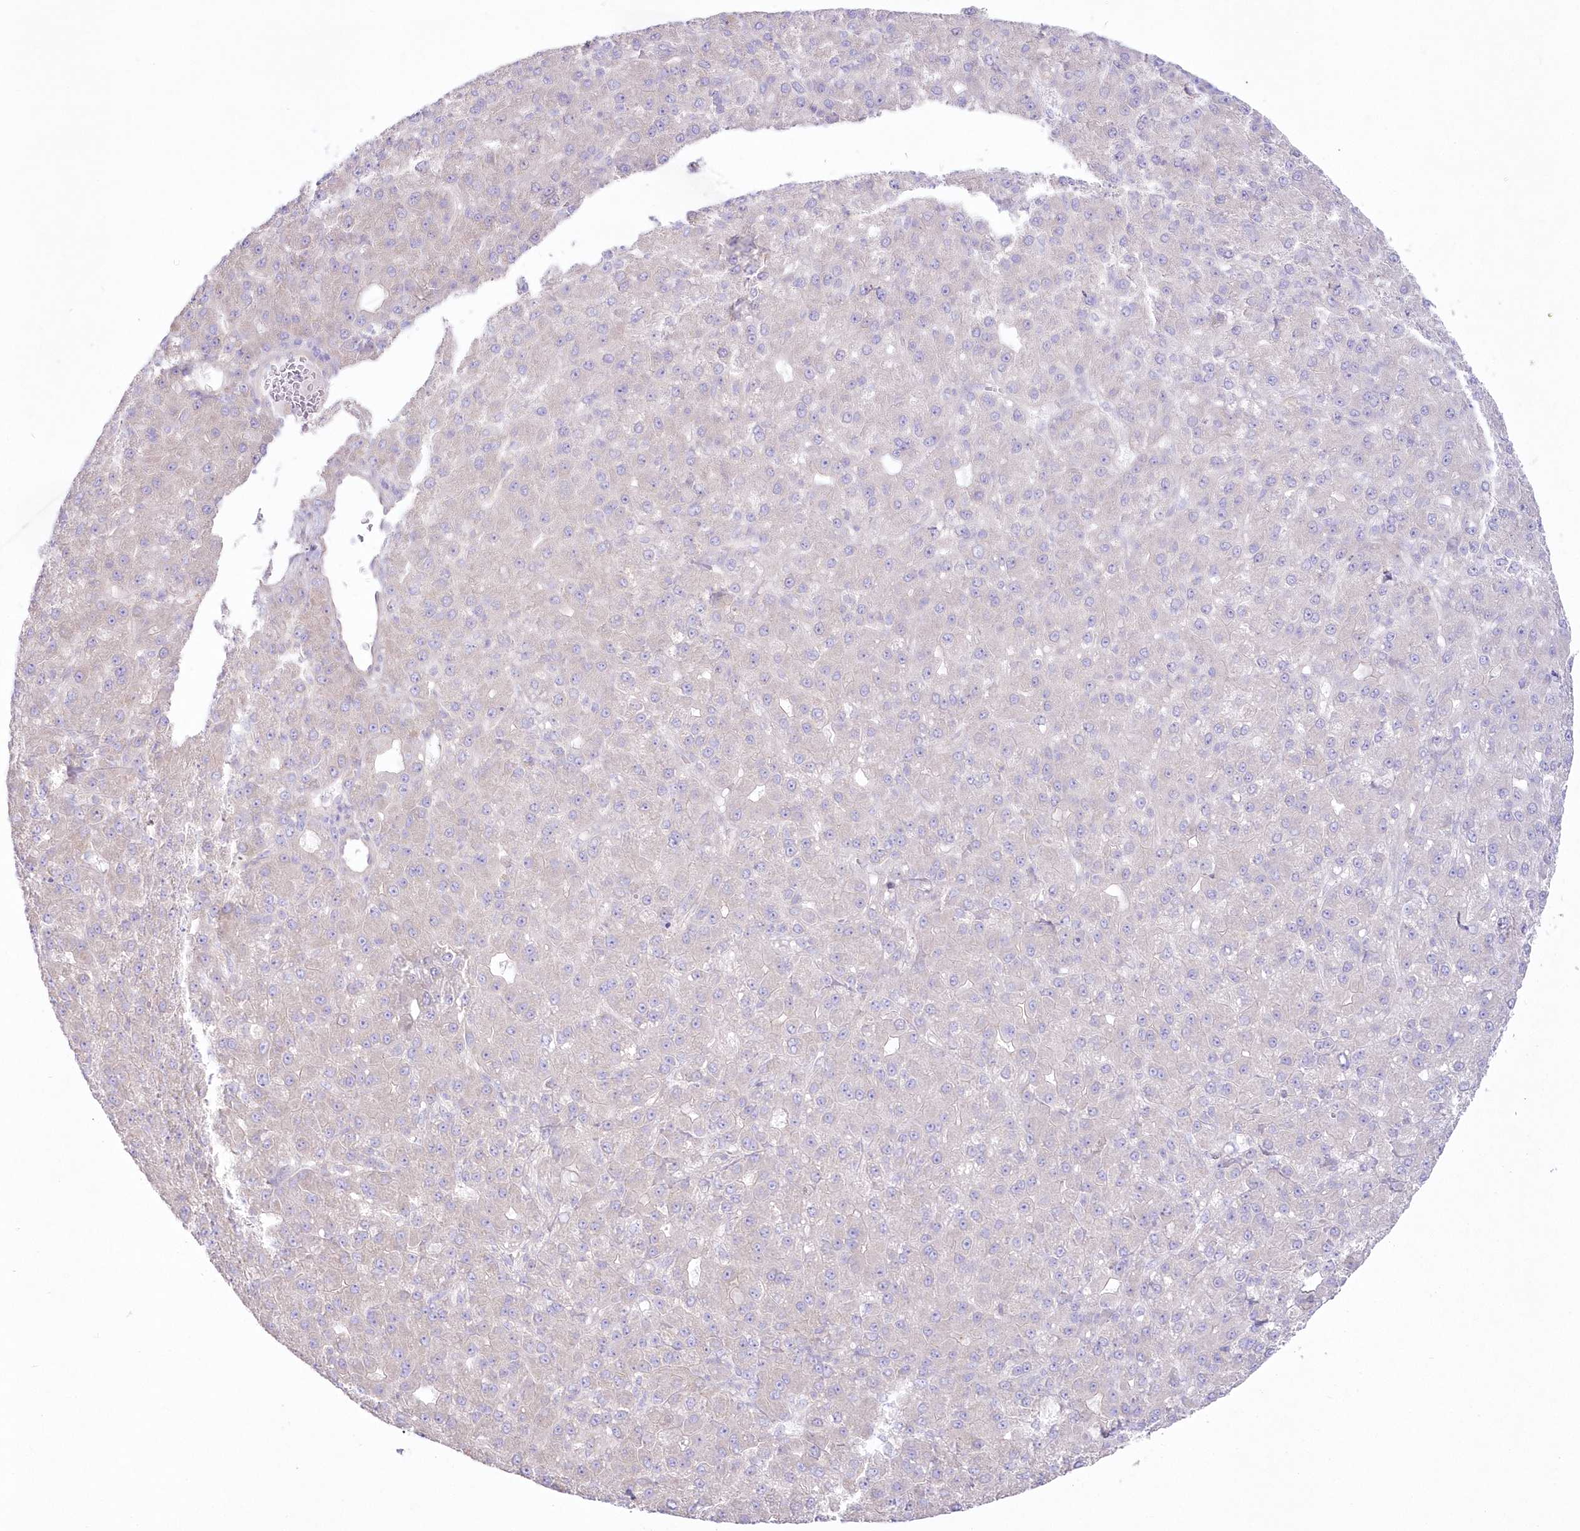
{"staining": {"intensity": "negative", "quantity": "none", "location": "none"}, "tissue": "liver cancer", "cell_type": "Tumor cells", "image_type": "cancer", "snomed": [{"axis": "morphology", "description": "Carcinoma, Hepatocellular, NOS"}, {"axis": "topography", "description": "Liver"}], "caption": "Human liver cancer (hepatocellular carcinoma) stained for a protein using immunohistochemistry exhibits no expression in tumor cells.", "gene": "ZNF843", "patient": {"sex": "male", "age": 67}}